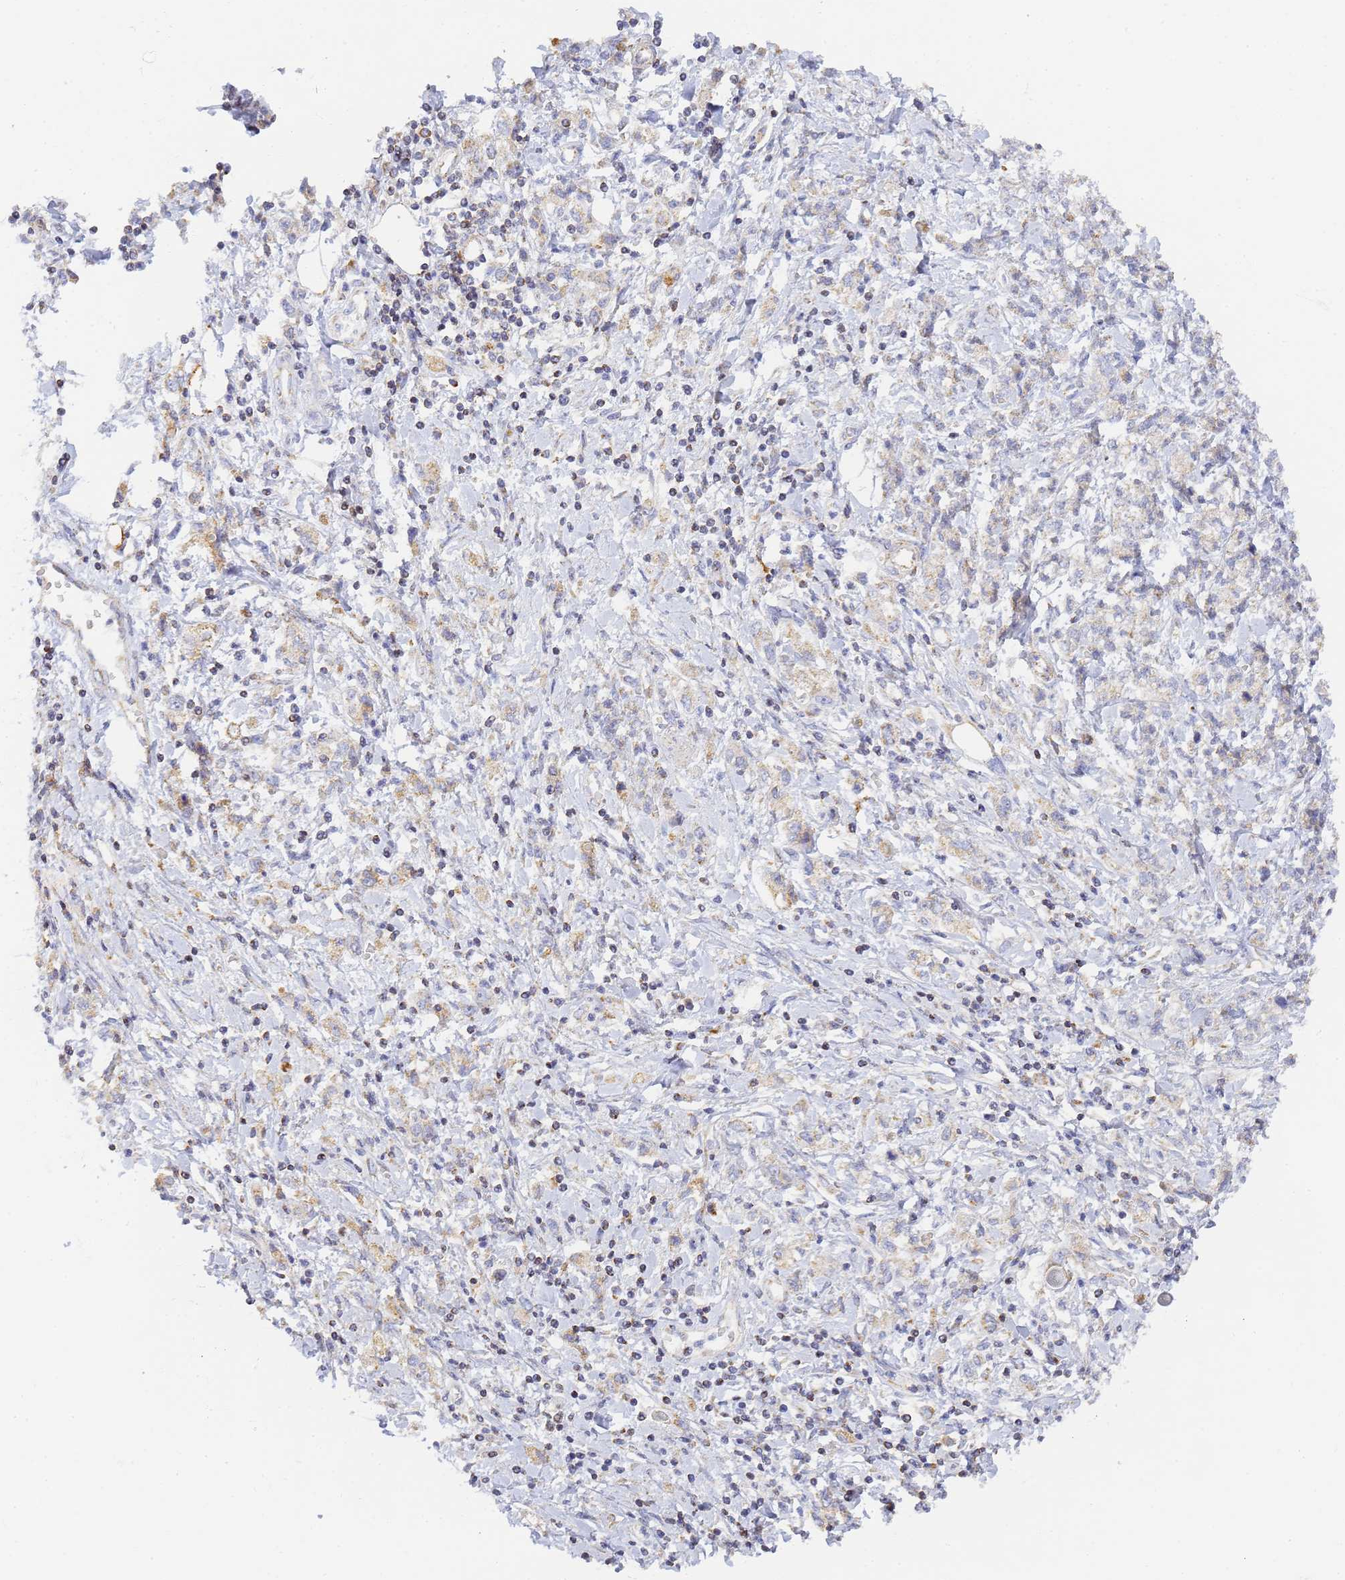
{"staining": {"intensity": "weak", "quantity": "<25%", "location": "cytoplasmic/membranous"}, "tissue": "stomach cancer", "cell_type": "Tumor cells", "image_type": "cancer", "snomed": [{"axis": "morphology", "description": "Adenocarcinoma, NOS"}, {"axis": "topography", "description": "Stomach"}], "caption": "Tumor cells are negative for brown protein staining in stomach adenocarcinoma. (DAB immunohistochemistry, high magnification).", "gene": "UTP23", "patient": {"sex": "female", "age": 76}}